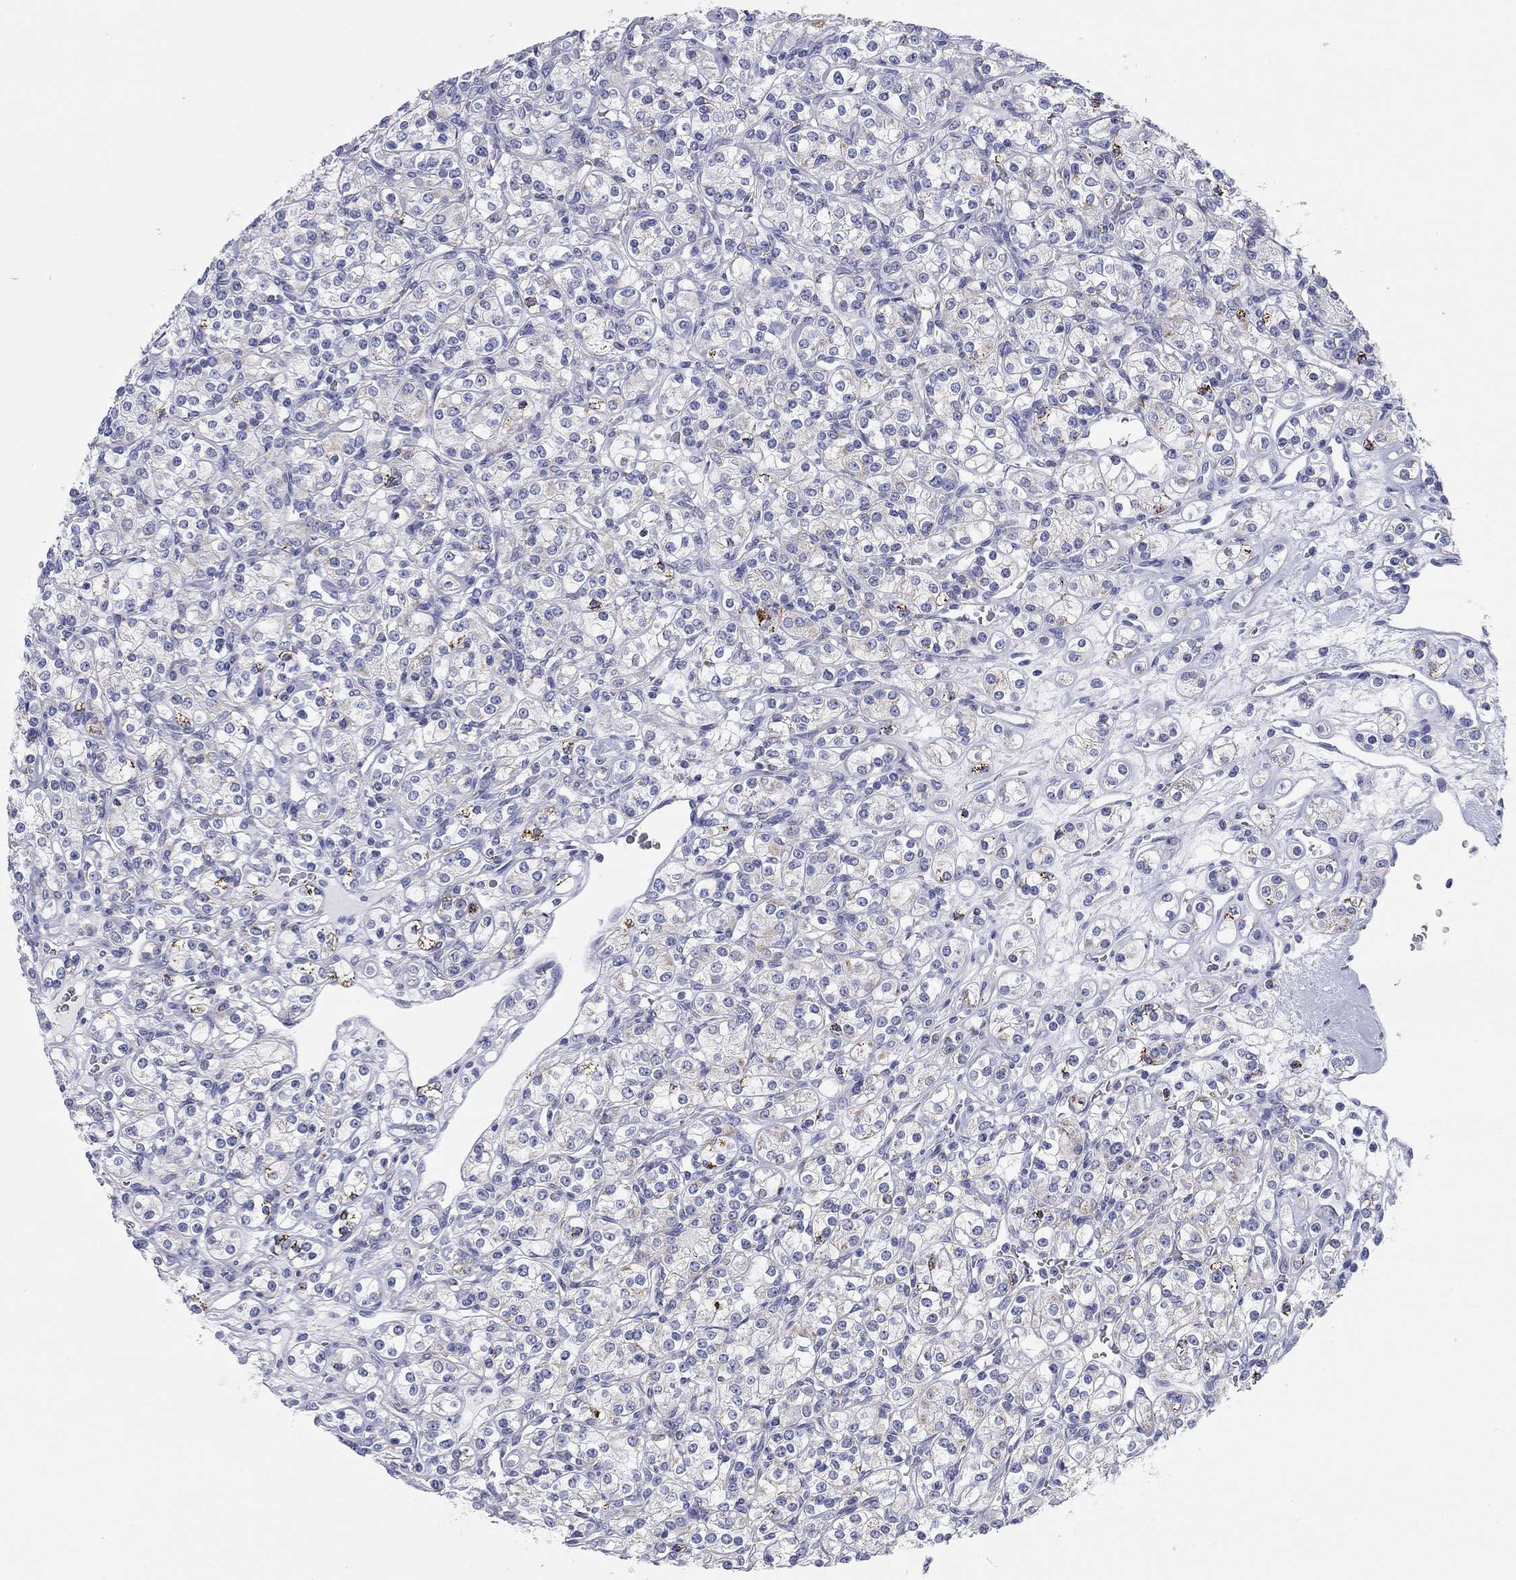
{"staining": {"intensity": "strong", "quantity": "<25%", "location": "cytoplasmic/membranous"}, "tissue": "renal cancer", "cell_type": "Tumor cells", "image_type": "cancer", "snomed": [{"axis": "morphology", "description": "Adenocarcinoma, NOS"}, {"axis": "topography", "description": "Kidney"}], "caption": "A high-resolution image shows IHC staining of renal cancer (adenocarcinoma), which exhibits strong cytoplasmic/membranous expression in approximately <25% of tumor cells. (IHC, brightfield microscopy, high magnification).", "gene": "CHI3L2", "patient": {"sex": "male", "age": 77}}